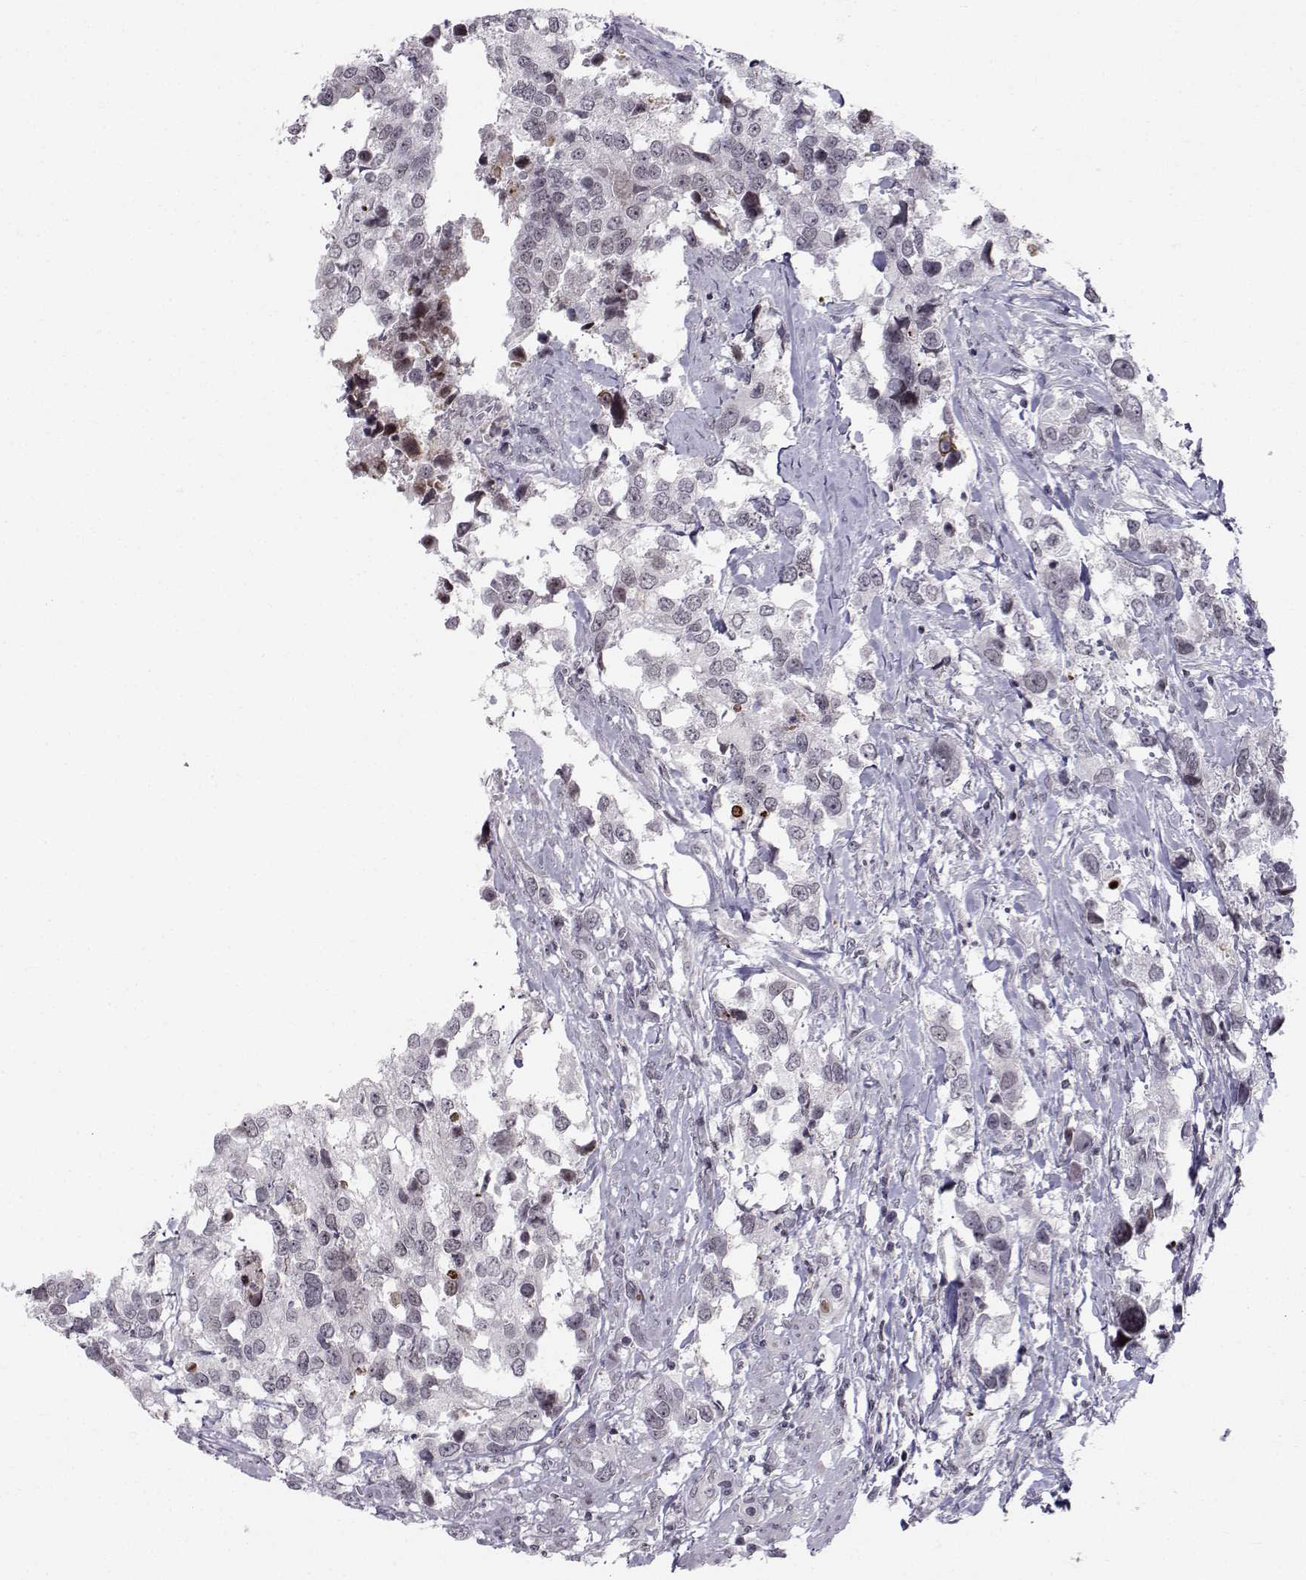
{"staining": {"intensity": "negative", "quantity": "none", "location": "none"}, "tissue": "urothelial cancer", "cell_type": "Tumor cells", "image_type": "cancer", "snomed": [{"axis": "morphology", "description": "Urothelial carcinoma, NOS"}, {"axis": "morphology", "description": "Urothelial carcinoma, High grade"}, {"axis": "topography", "description": "Urinary bladder"}], "caption": "The immunohistochemistry histopathology image has no significant staining in tumor cells of high-grade urothelial carcinoma tissue.", "gene": "MARCHF4", "patient": {"sex": "male", "age": 63}}